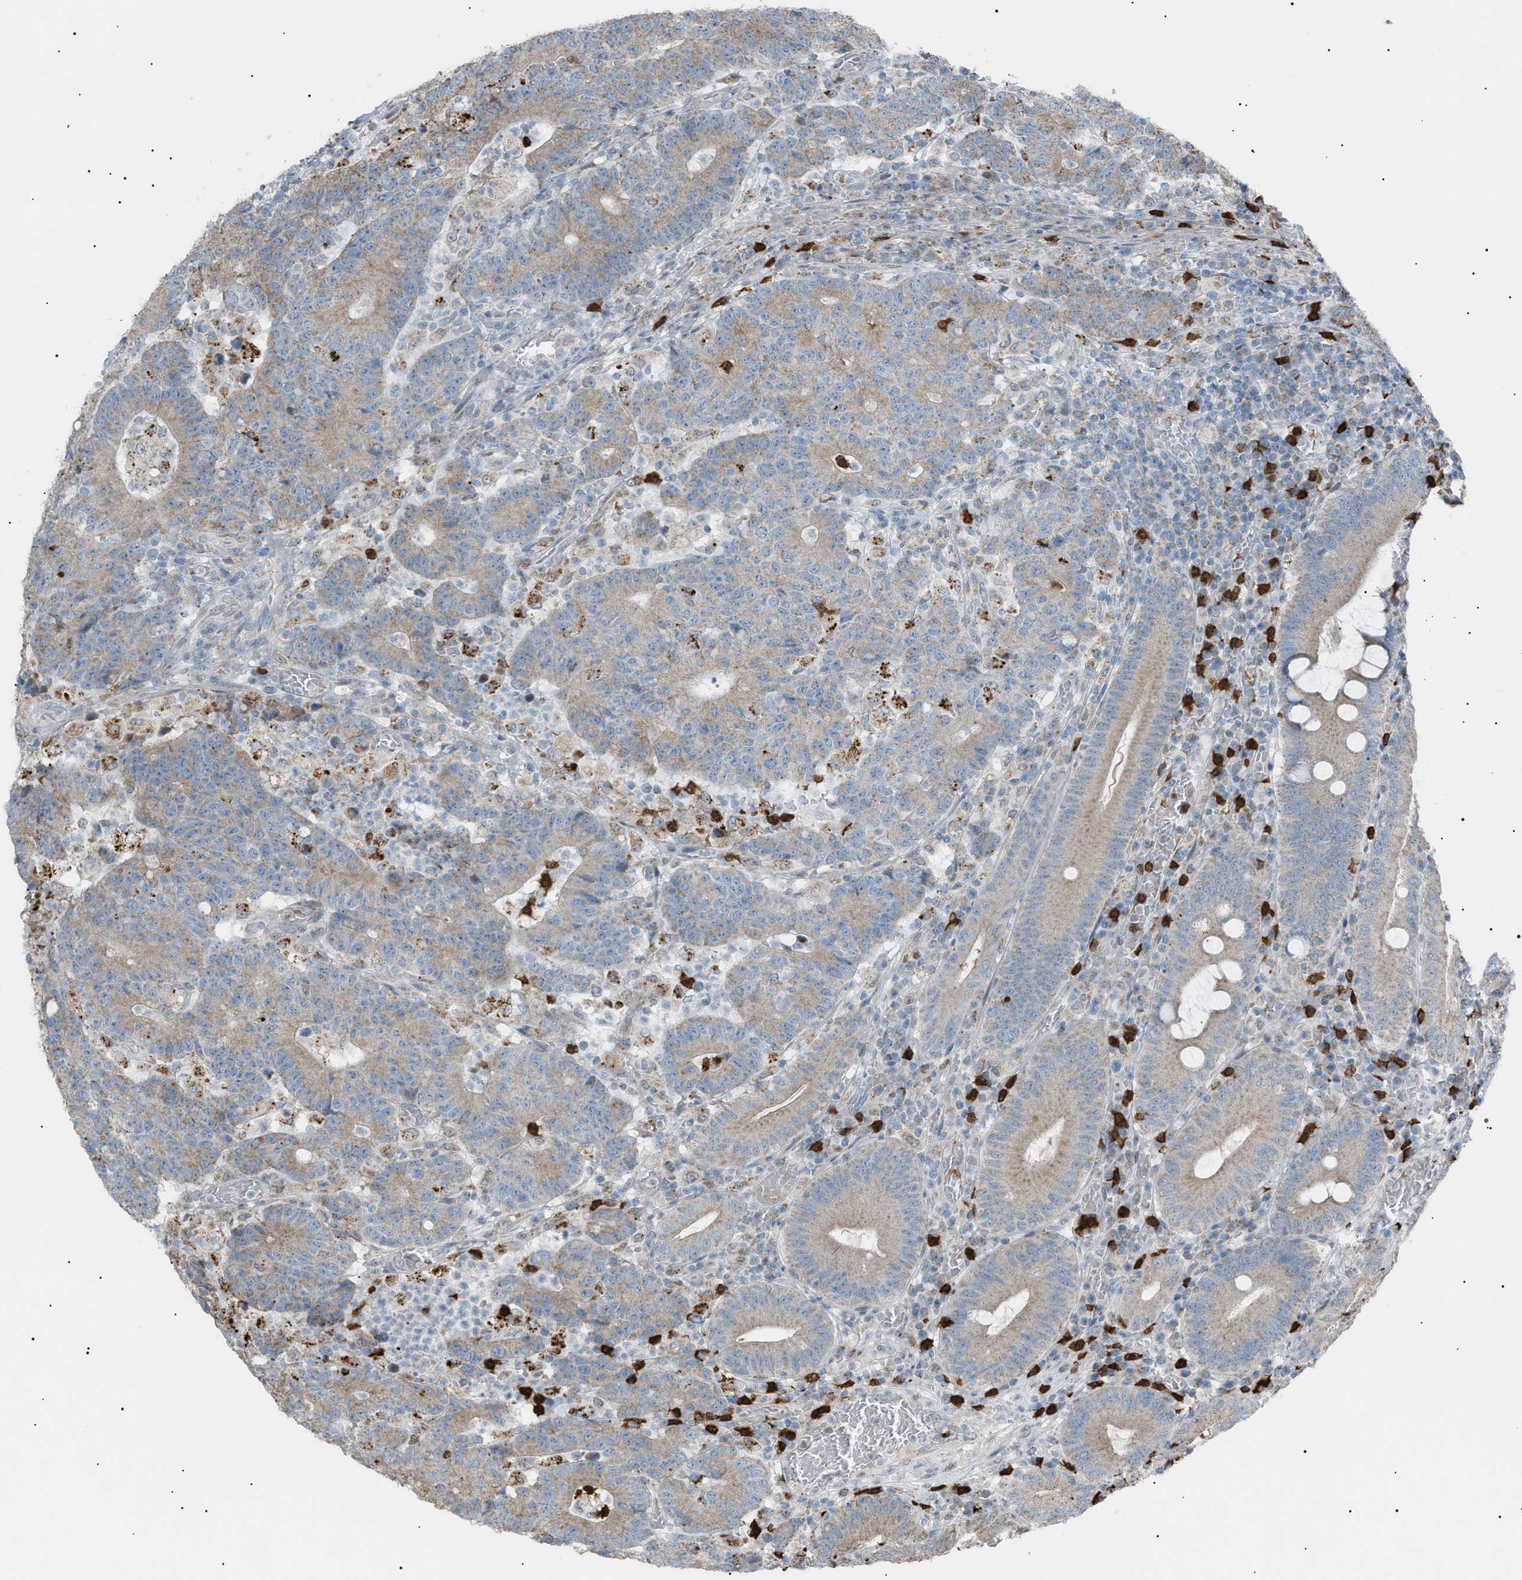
{"staining": {"intensity": "weak", "quantity": ">75%", "location": "cytoplasmic/membranous"}, "tissue": "colorectal cancer", "cell_type": "Tumor cells", "image_type": "cancer", "snomed": [{"axis": "morphology", "description": "Normal tissue, NOS"}, {"axis": "morphology", "description": "Adenocarcinoma, NOS"}, {"axis": "topography", "description": "Colon"}], "caption": "Colorectal cancer stained for a protein (brown) displays weak cytoplasmic/membranous positive staining in about >75% of tumor cells.", "gene": "ZNF516", "patient": {"sex": "female", "age": 75}}